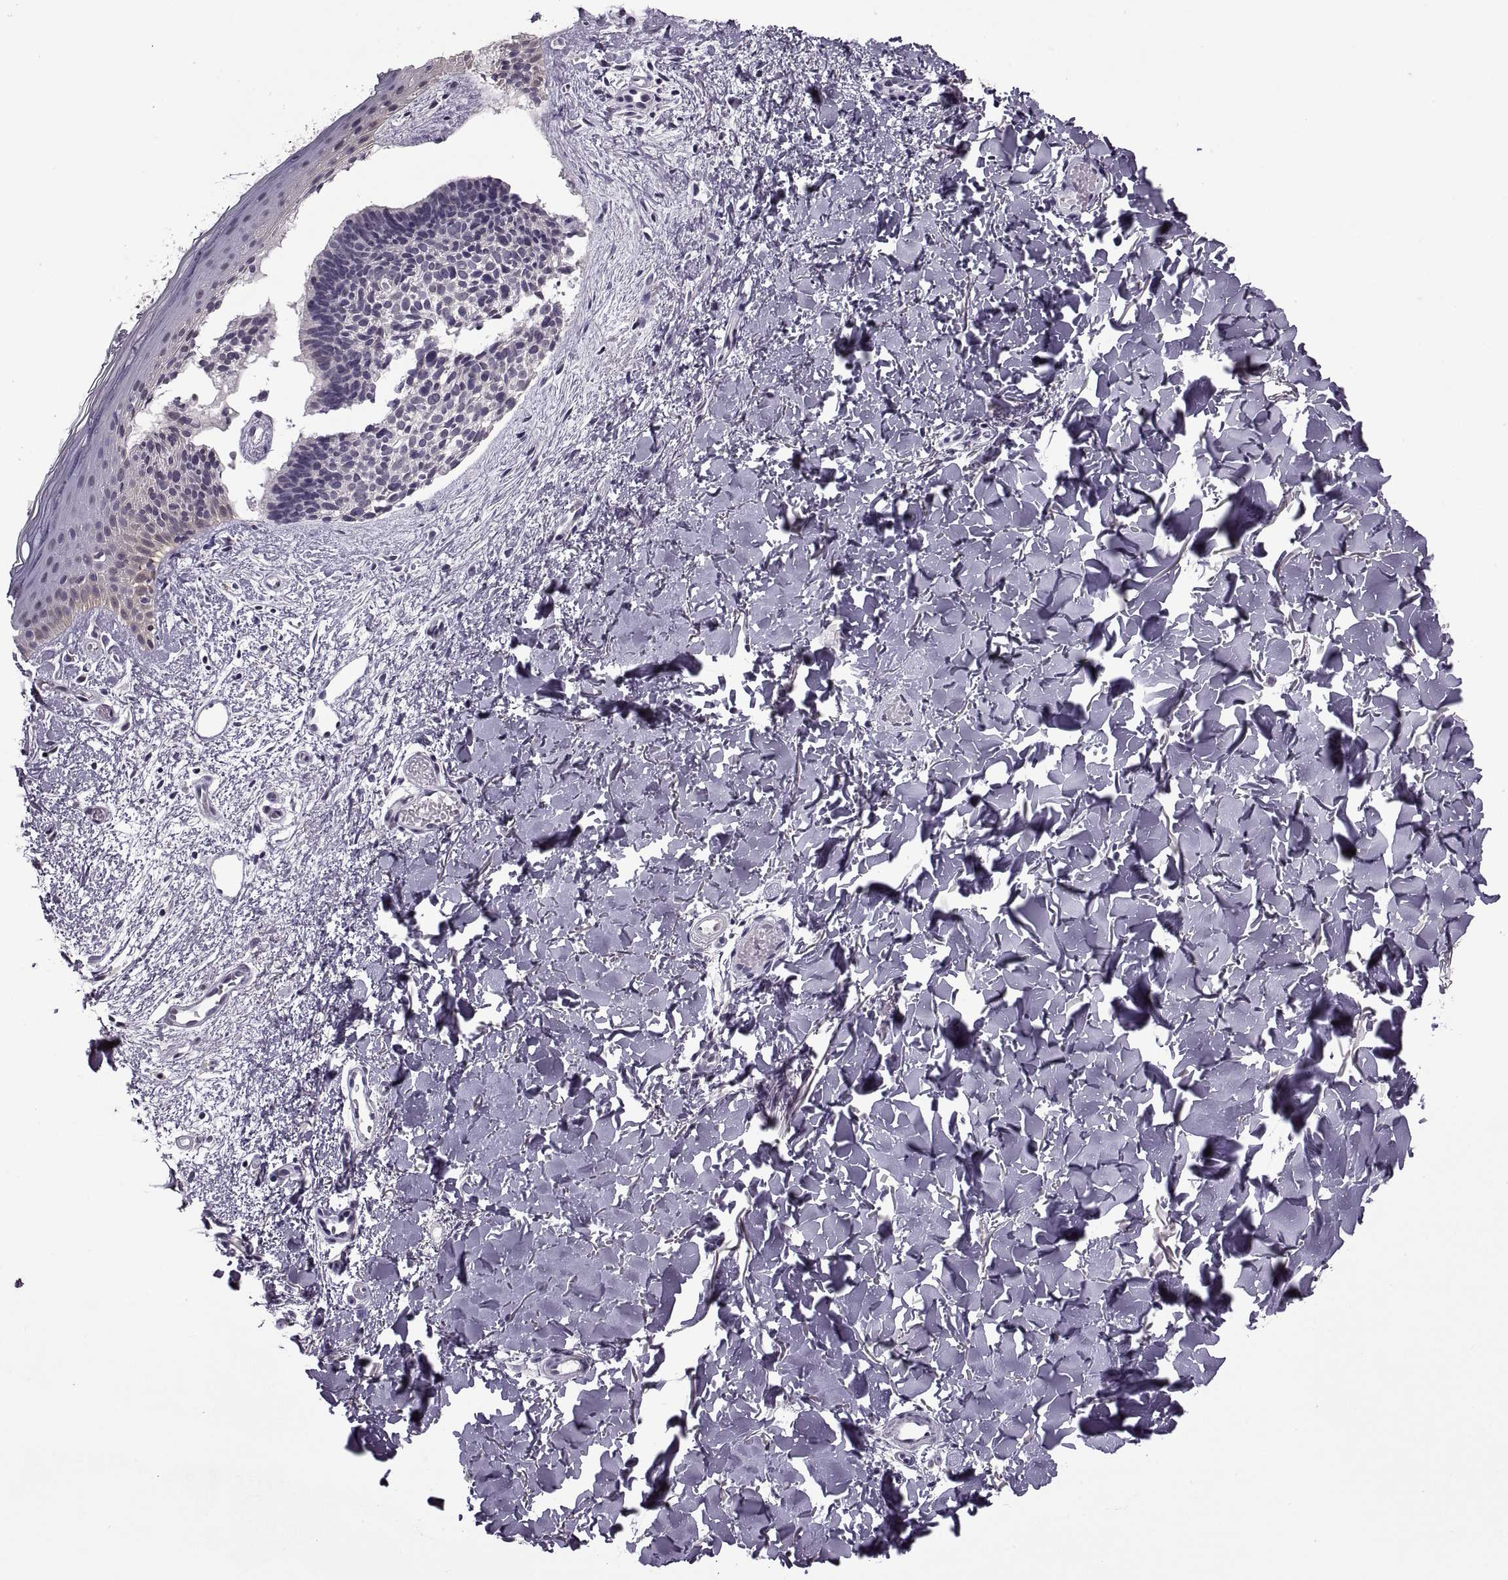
{"staining": {"intensity": "negative", "quantity": "none", "location": "none"}, "tissue": "skin cancer", "cell_type": "Tumor cells", "image_type": "cancer", "snomed": [{"axis": "morphology", "description": "Basal cell carcinoma"}, {"axis": "topography", "description": "Skin"}], "caption": "High power microscopy histopathology image of an immunohistochemistry histopathology image of skin cancer, revealing no significant positivity in tumor cells.", "gene": "OTP", "patient": {"sex": "male", "age": 51}}